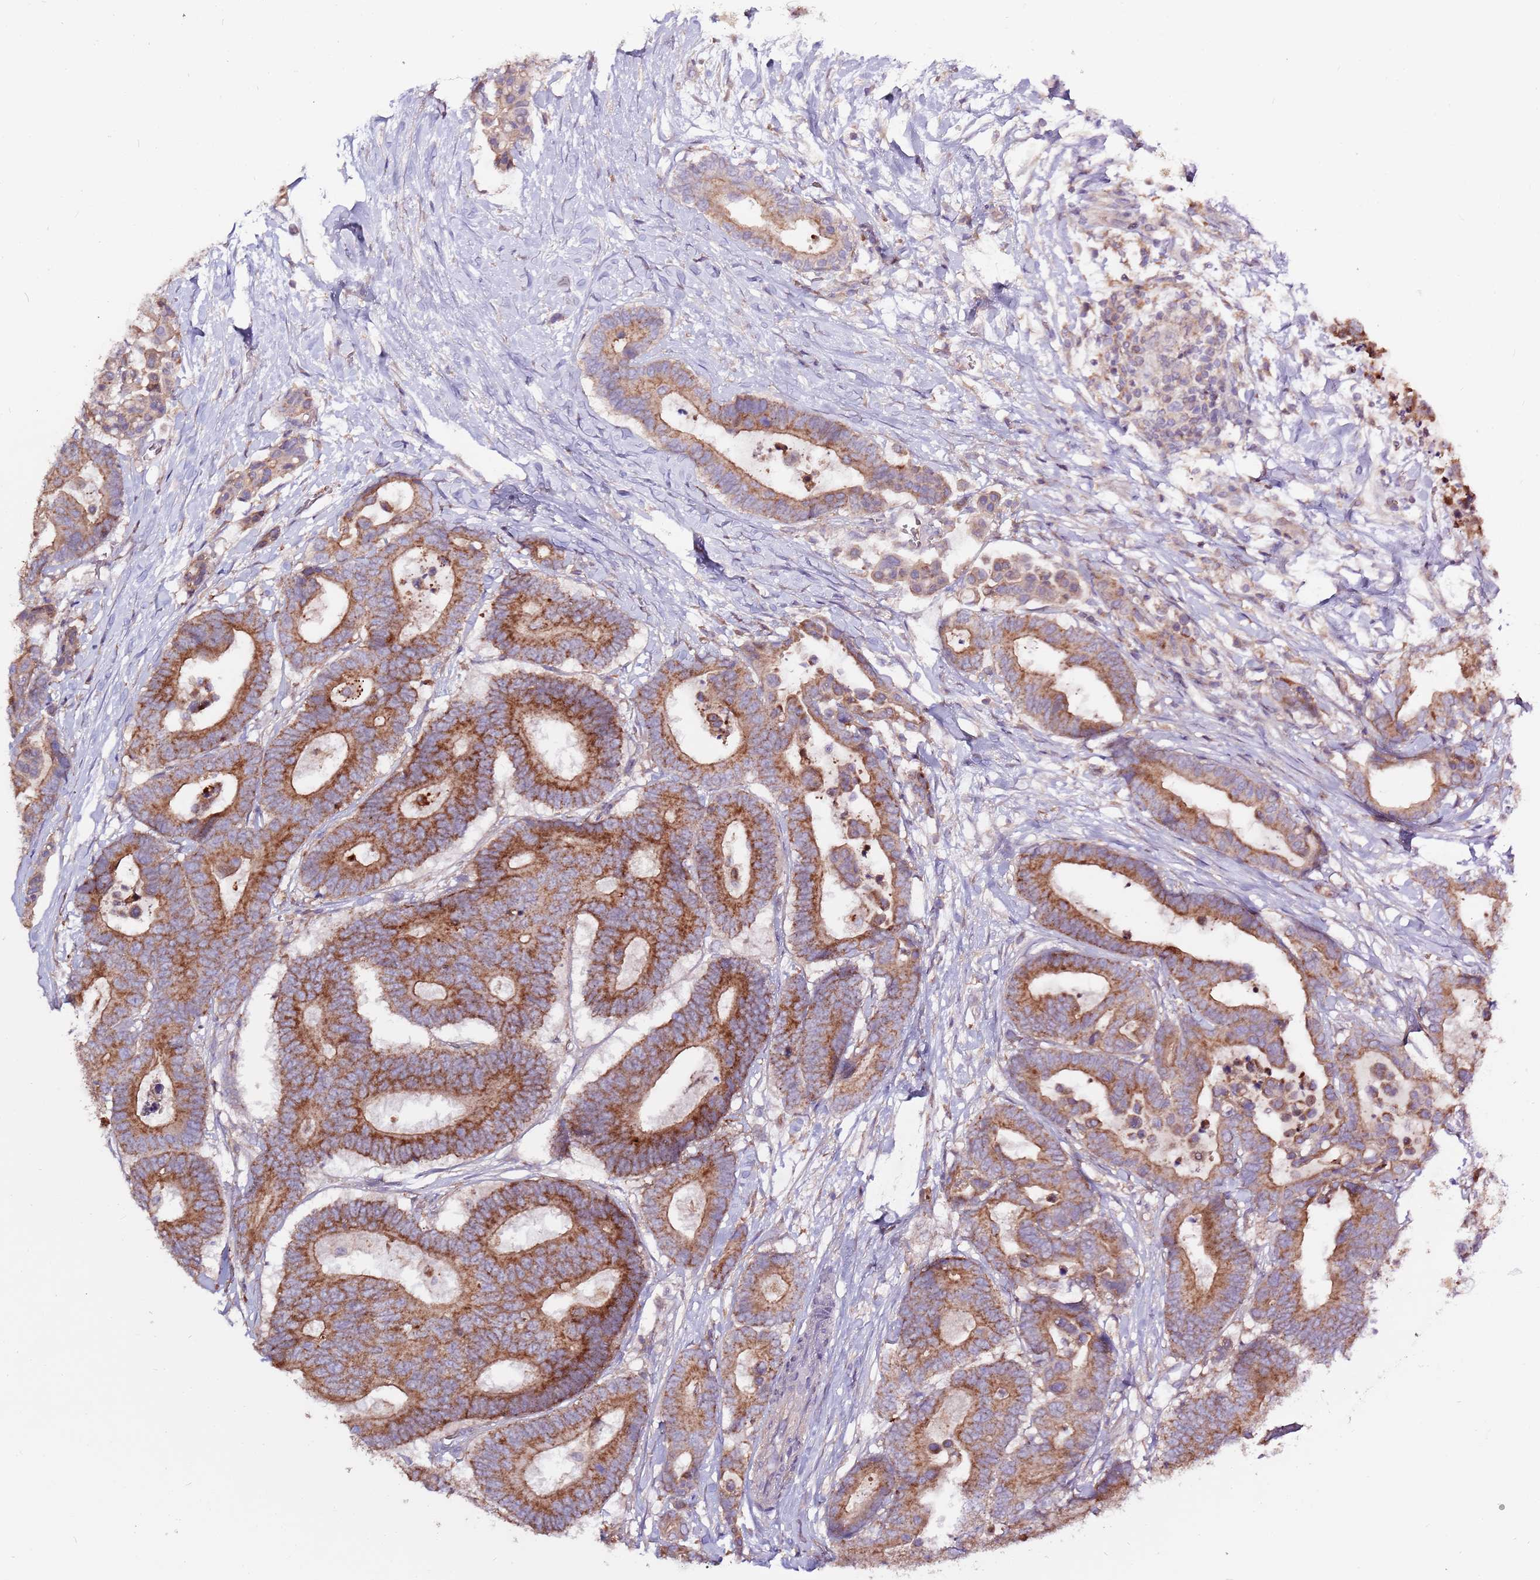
{"staining": {"intensity": "strong", "quantity": "25%-75%", "location": "cytoplasmic/membranous"}, "tissue": "colorectal cancer", "cell_type": "Tumor cells", "image_type": "cancer", "snomed": [{"axis": "morphology", "description": "Normal tissue, NOS"}, {"axis": "morphology", "description": "Adenocarcinoma, NOS"}, {"axis": "topography", "description": "Colon"}], "caption": "Human colorectal cancer stained with a protein marker exhibits strong staining in tumor cells.", "gene": "EVA1B", "patient": {"sex": "male", "age": 82}}